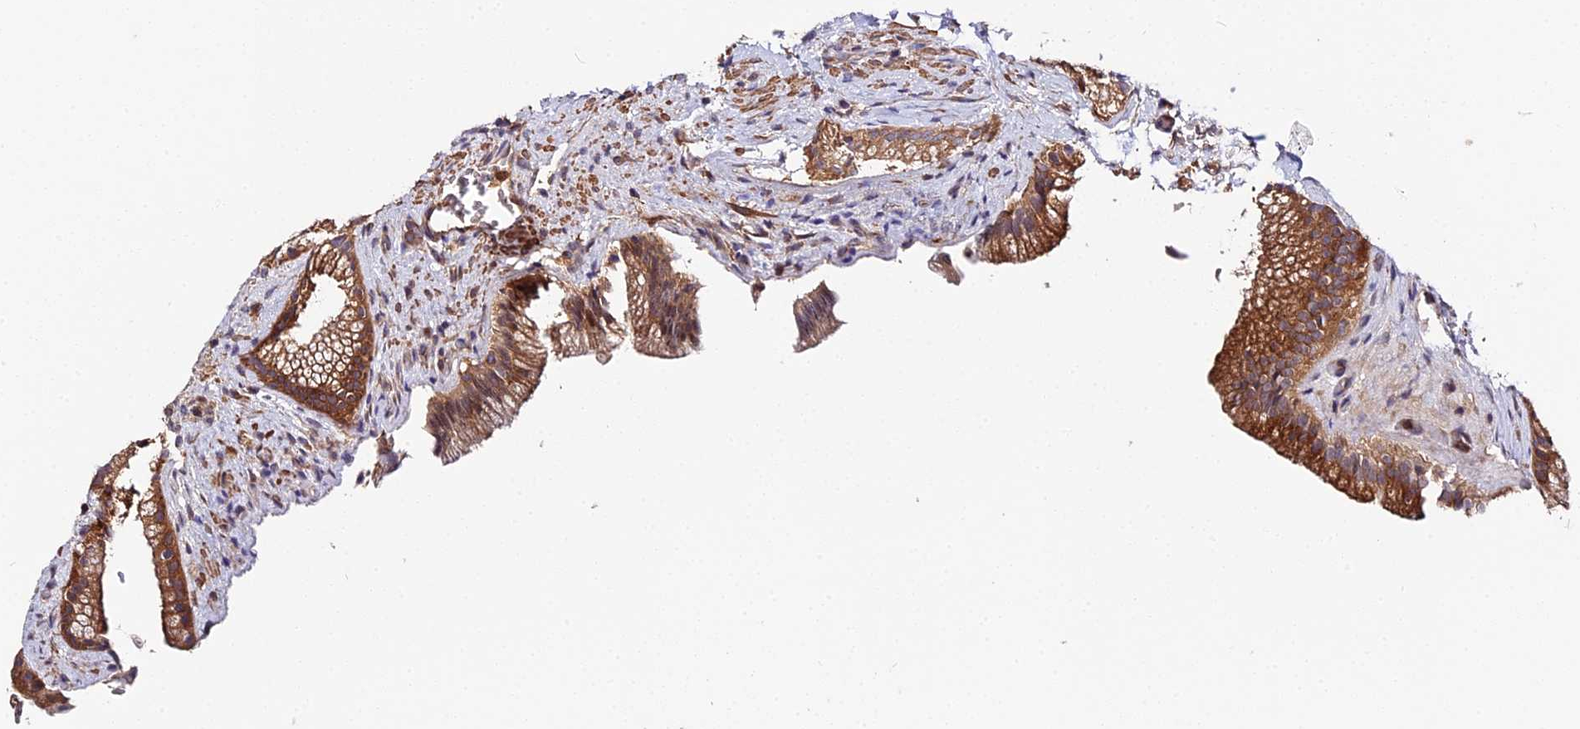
{"staining": {"intensity": "strong", "quantity": ">75%", "location": "cytoplasmic/membranous"}, "tissue": "gallbladder", "cell_type": "Glandular cells", "image_type": "normal", "snomed": [{"axis": "morphology", "description": "Normal tissue, NOS"}, {"axis": "morphology", "description": "Inflammation, NOS"}, {"axis": "topography", "description": "Gallbladder"}], "caption": "Gallbladder stained with a protein marker exhibits strong staining in glandular cells.", "gene": "TRIM26", "patient": {"sex": "male", "age": 51}}